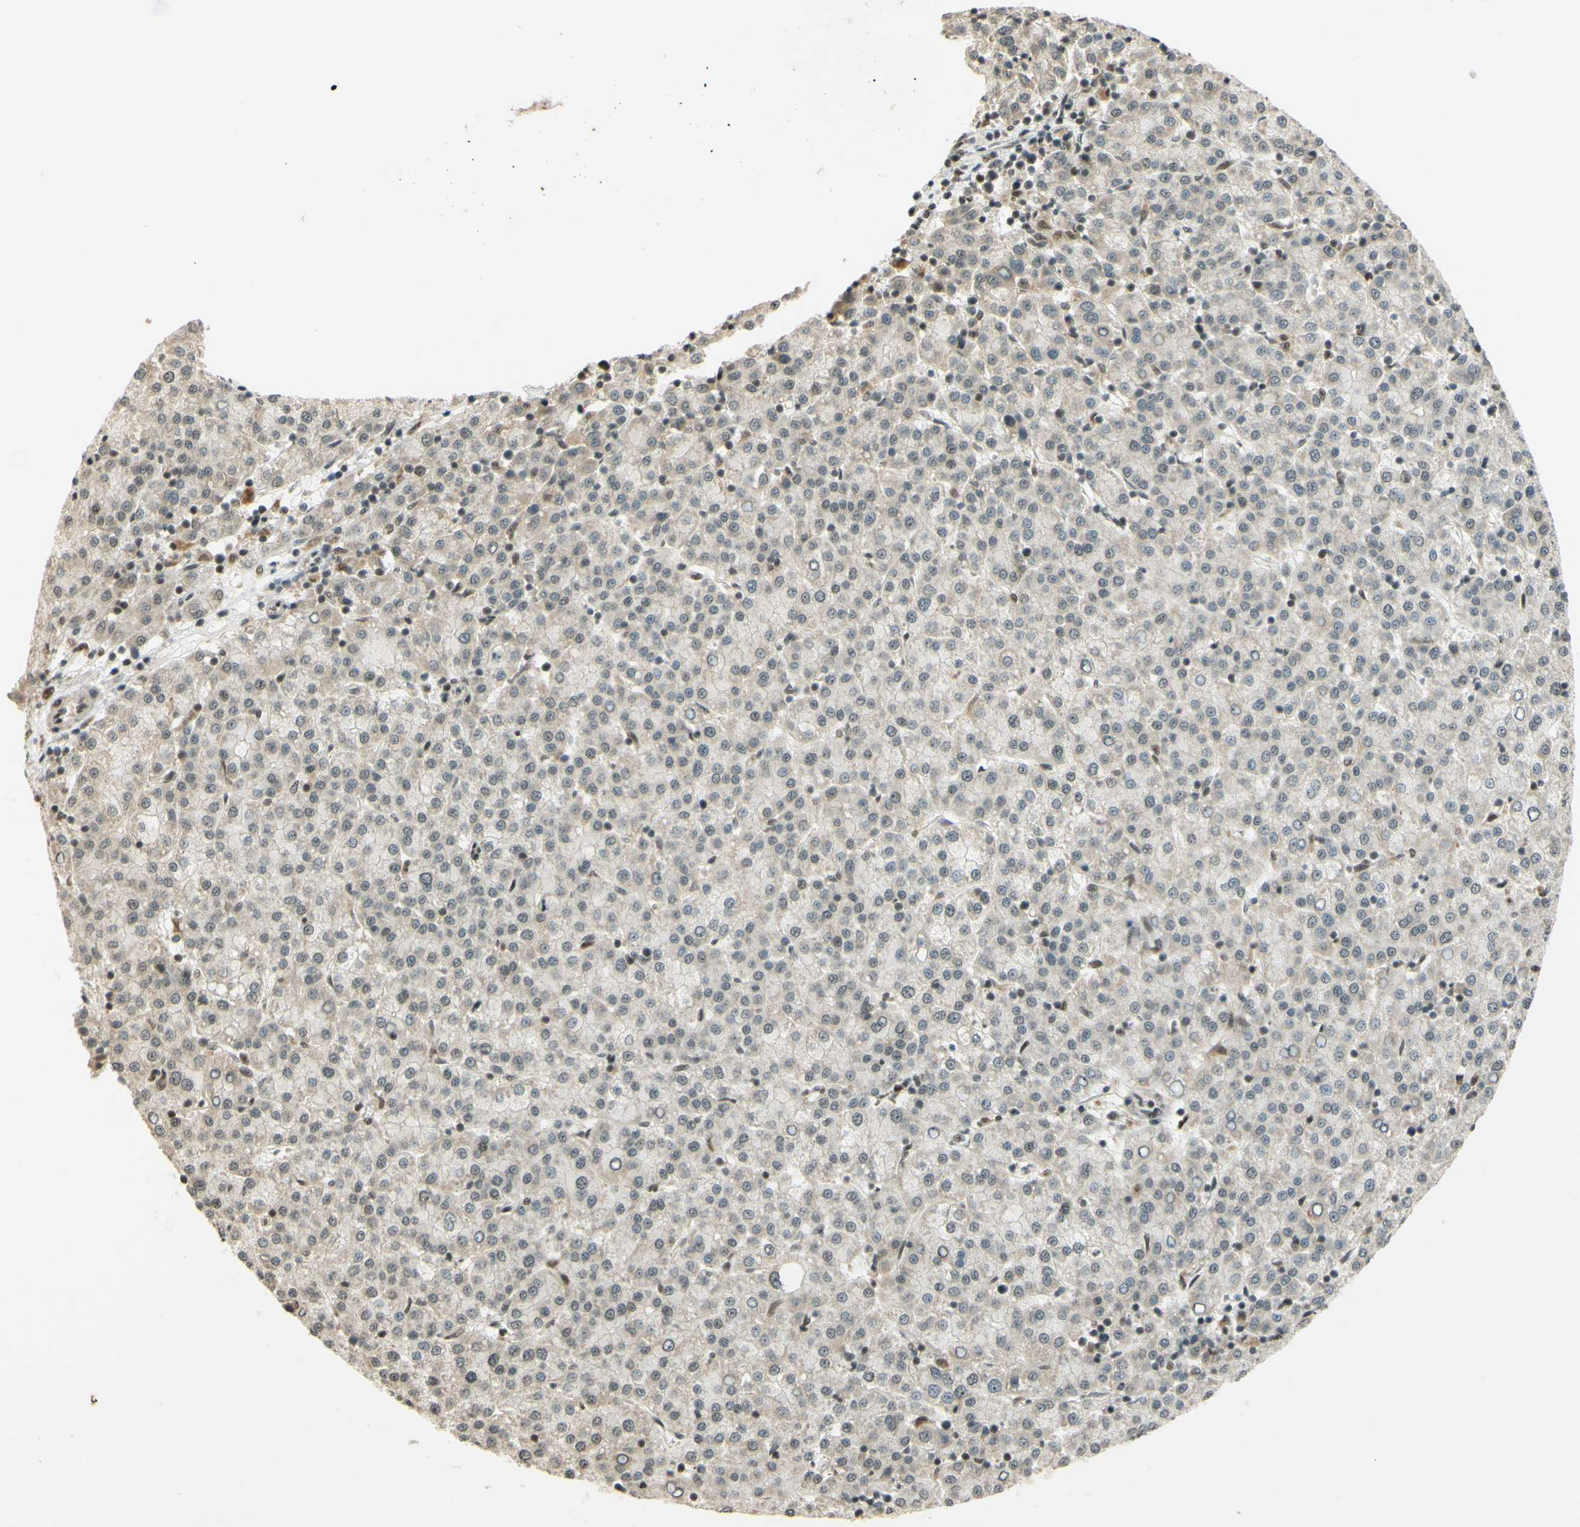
{"staining": {"intensity": "weak", "quantity": "<25%", "location": "cytoplasmic/membranous,nuclear"}, "tissue": "liver cancer", "cell_type": "Tumor cells", "image_type": "cancer", "snomed": [{"axis": "morphology", "description": "Carcinoma, Hepatocellular, NOS"}, {"axis": "topography", "description": "Liver"}], "caption": "DAB (3,3'-diaminobenzidine) immunohistochemical staining of liver cancer shows no significant expression in tumor cells.", "gene": "SMARCB1", "patient": {"sex": "female", "age": 58}}